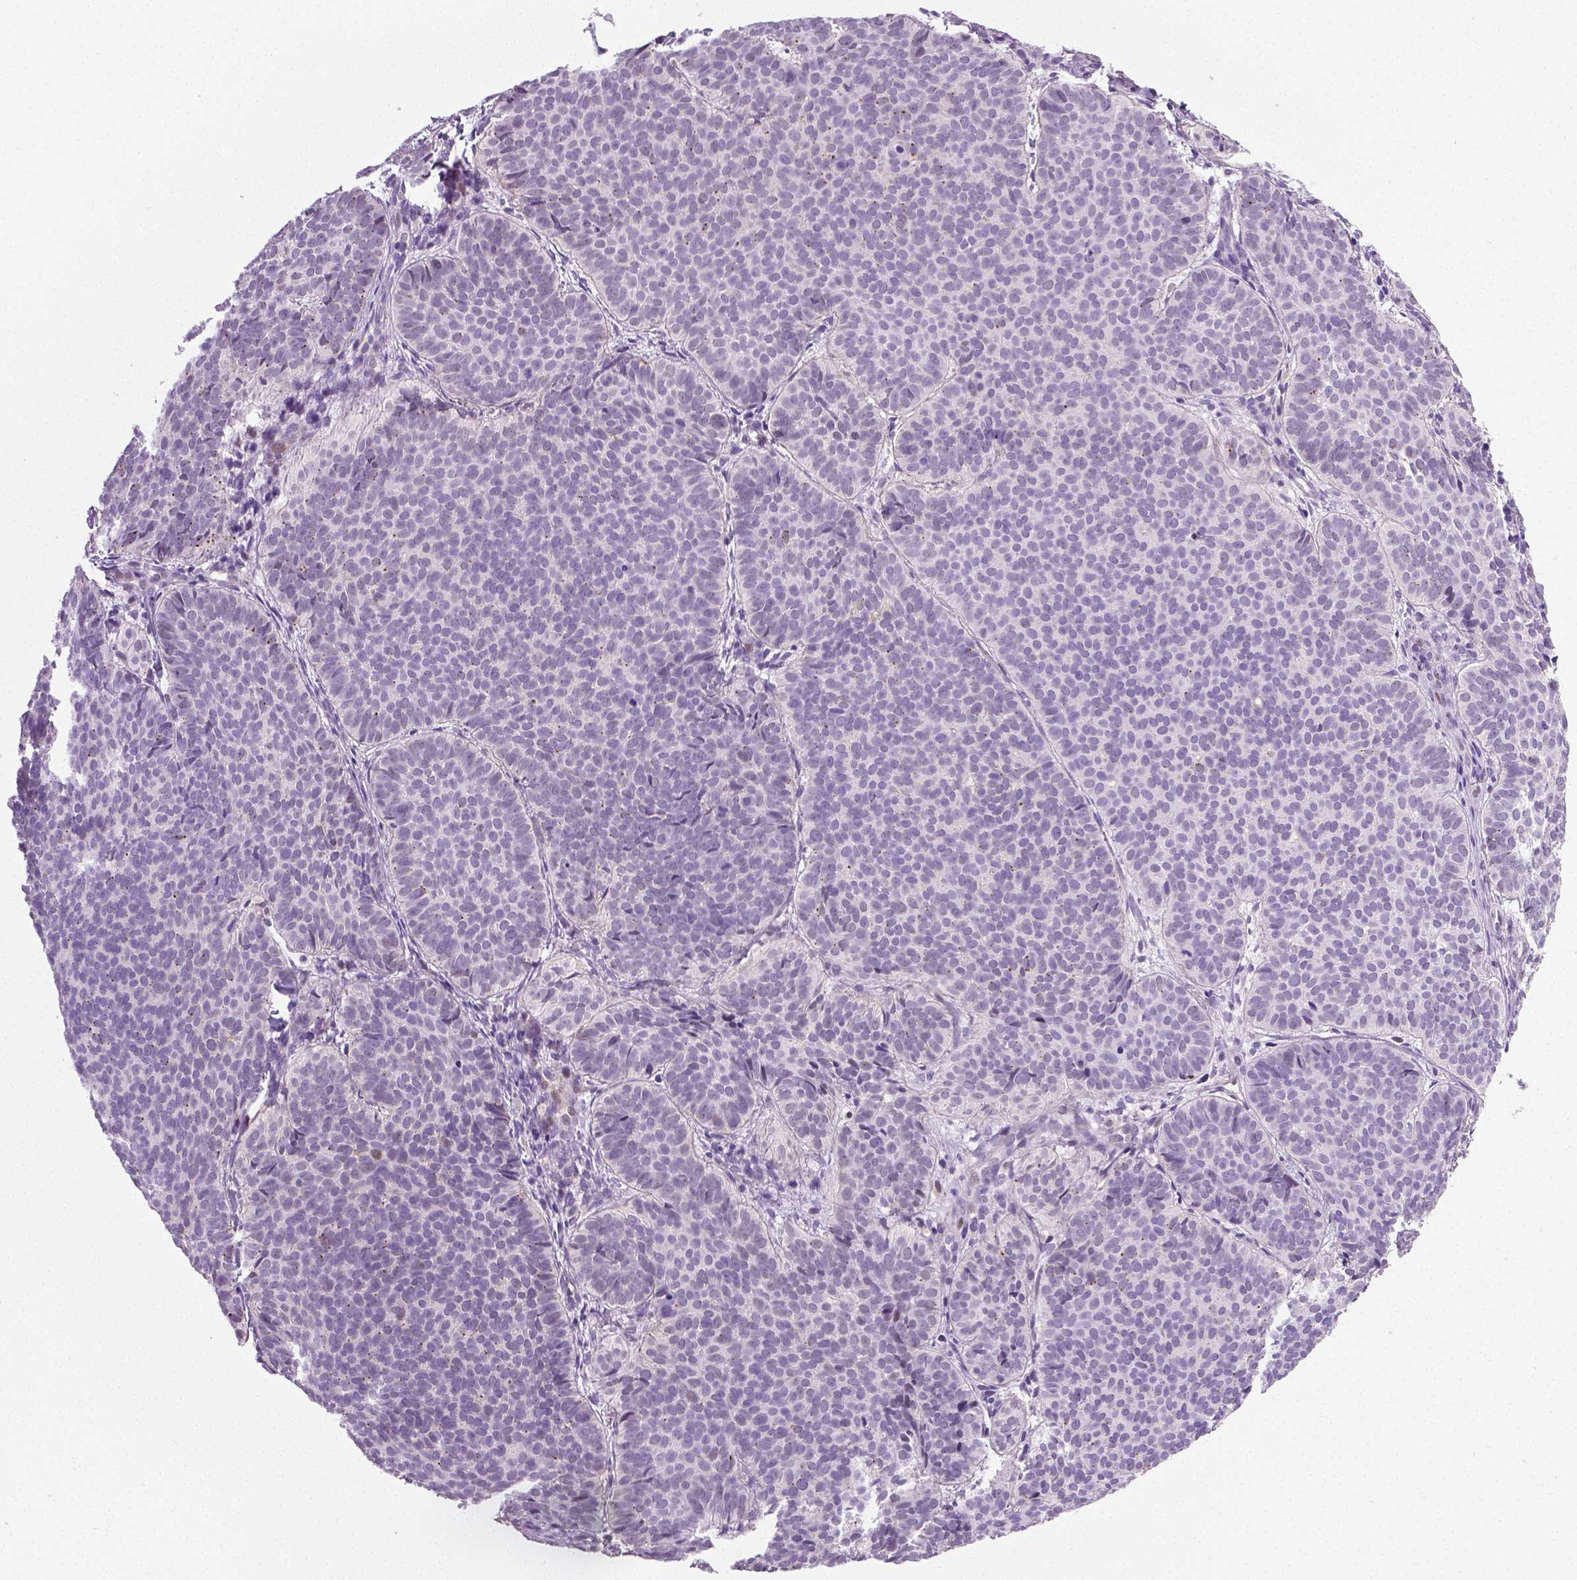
{"staining": {"intensity": "negative", "quantity": "none", "location": "none"}, "tissue": "skin cancer", "cell_type": "Tumor cells", "image_type": "cancer", "snomed": [{"axis": "morphology", "description": "Basal cell carcinoma"}, {"axis": "topography", "description": "Skin"}], "caption": "Immunohistochemical staining of human basal cell carcinoma (skin) displays no significant staining in tumor cells.", "gene": "PTGER3", "patient": {"sex": "male", "age": 57}}